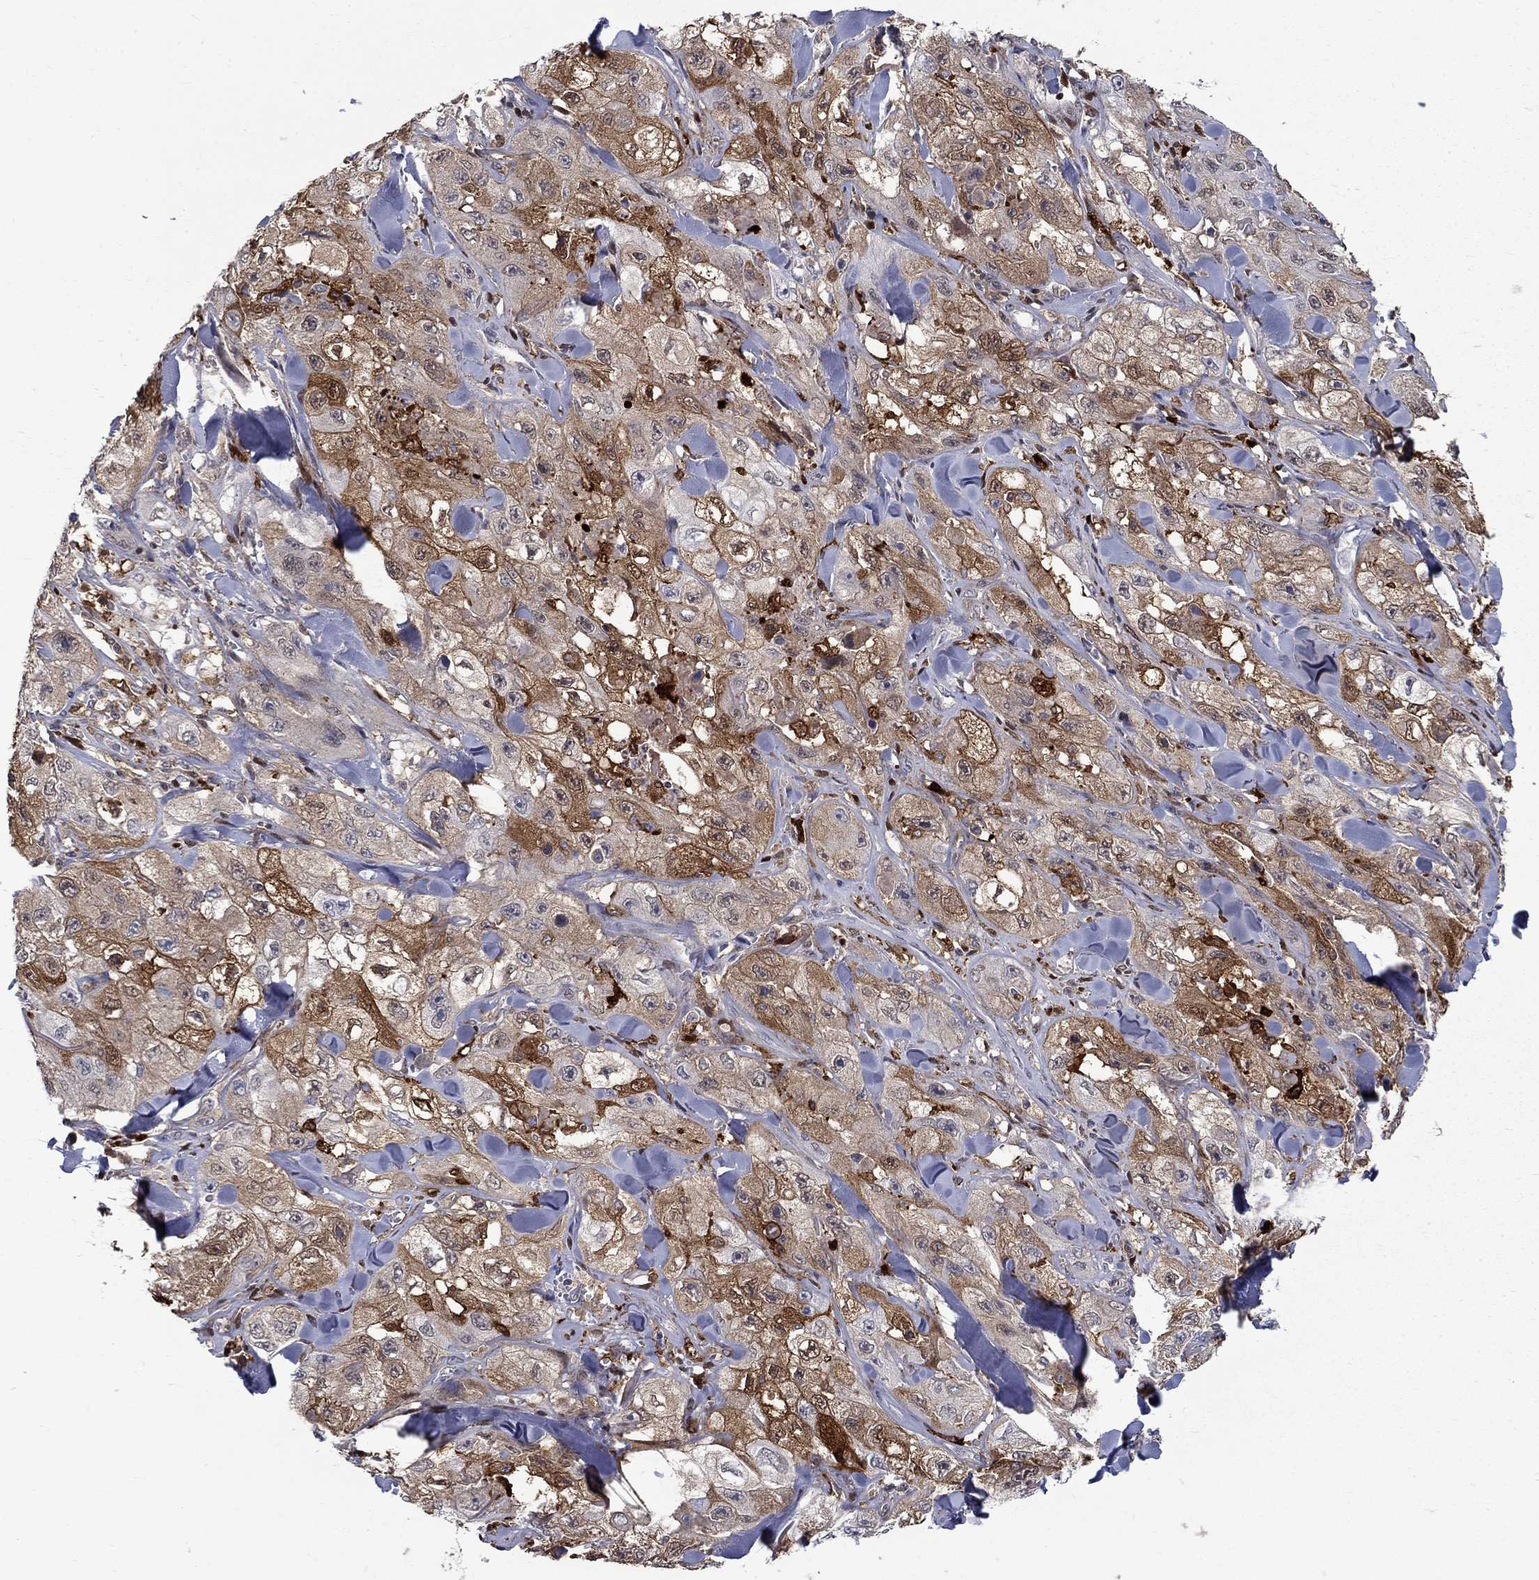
{"staining": {"intensity": "strong", "quantity": "<25%", "location": "cytoplasmic/membranous"}, "tissue": "skin cancer", "cell_type": "Tumor cells", "image_type": "cancer", "snomed": [{"axis": "morphology", "description": "Squamous cell carcinoma, NOS"}, {"axis": "topography", "description": "Skin"}, {"axis": "topography", "description": "Subcutis"}], "caption": "A micrograph of squamous cell carcinoma (skin) stained for a protein shows strong cytoplasmic/membranous brown staining in tumor cells.", "gene": "PCBP3", "patient": {"sex": "male", "age": 73}}